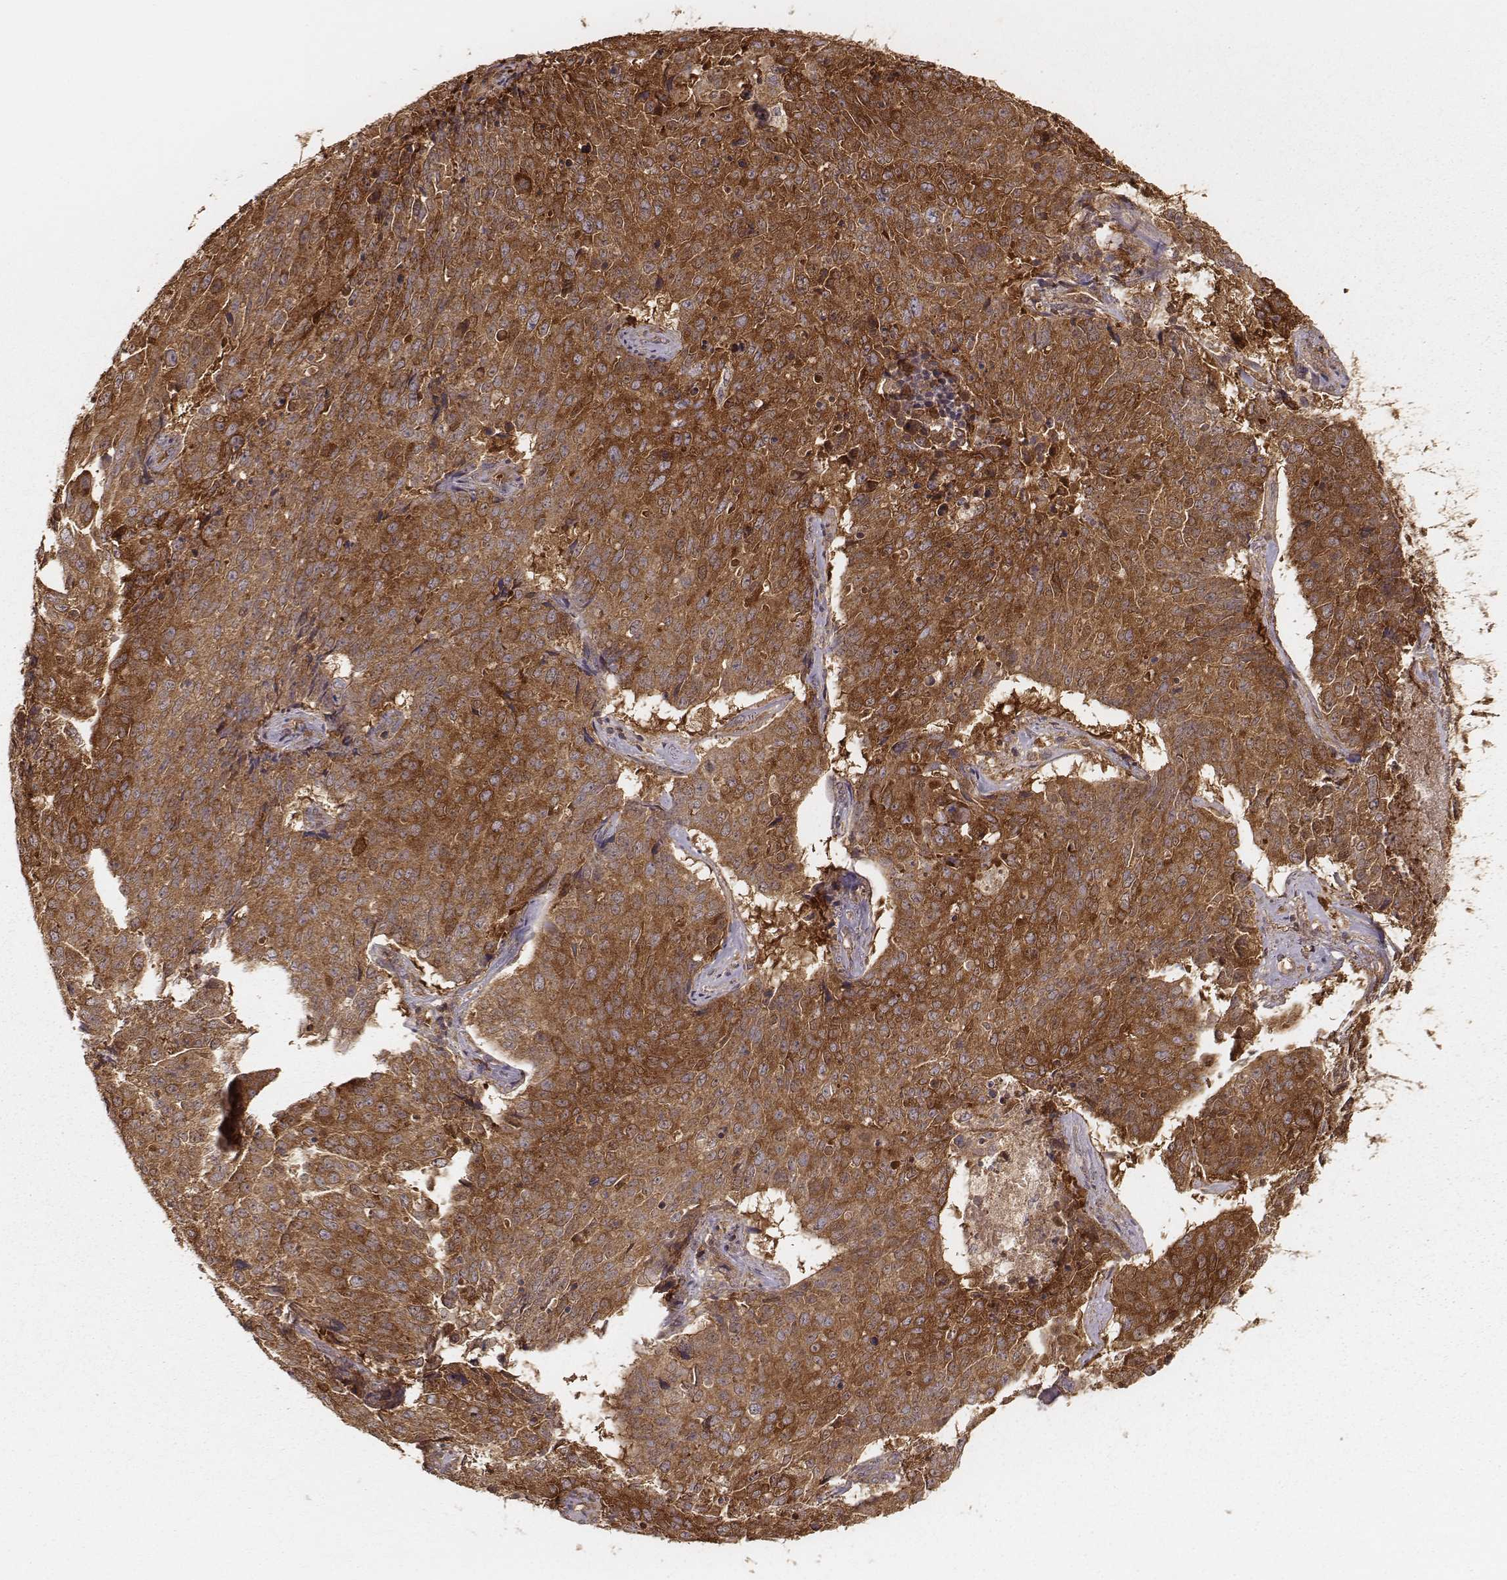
{"staining": {"intensity": "strong", "quantity": ">75%", "location": "cytoplasmic/membranous"}, "tissue": "lung cancer", "cell_type": "Tumor cells", "image_type": "cancer", "snomed": [{"axis": "morphology", "description": "Normal tissue, NOS"}, {"axis": "morphology", "description": "Squamous cell carcinoma, NOS"}, {"axis": "topography", "description": "Bronchus"}, {"axis": "topography", "description": "Lung"}], "caption": "Protein expression analysis of human lung squamous cell carcinoma reveals strong cytoplasmic/membranous expression in about >75% of tumor cells. The protein is shown in brown color, while the nuclei are stained blue.", "gene": "CARS1", "patient": {"sex": "male", "age": 64}}